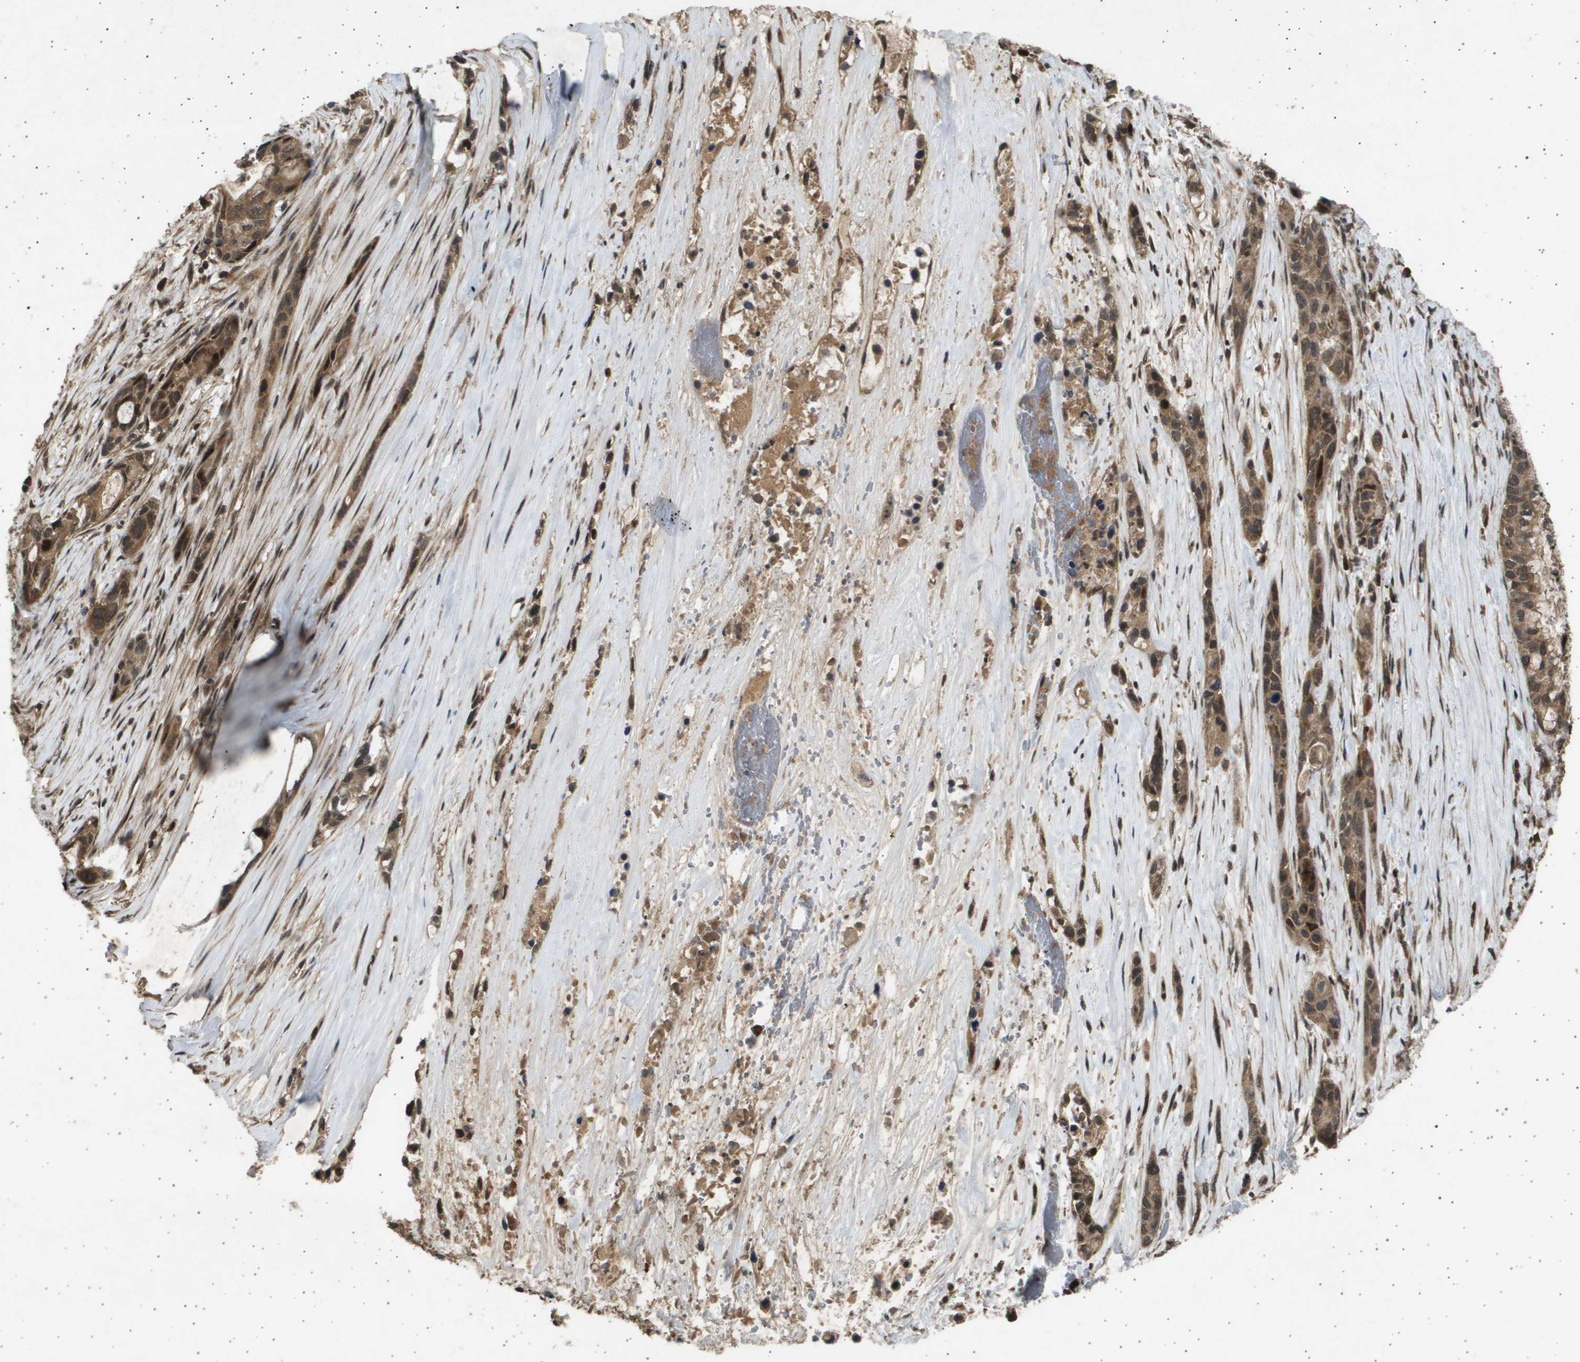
{"staining": {"intensity": "moderate", "quantity": ">75%", "location": "cytoplasmic/membranous,nuclear"}, "tissue": "pancreatic cancer", "cell_type": "Tumor cells", "image_type": "cancer", "snomed": [{"axis": "morphology", "description": "Adenocarcinoma, NOS"}, {"axis": "topography", "description": "Pancreas"}], "caption": "The image exhibits a brown stain indicating the presence of a protein in the cytoplasmic/membranous and nuclear of tumor cells in pancreatic cancer (adenocarcinoma).", "gene": "TNRC6A", "patient": {"sex": "male", "age": 53}}